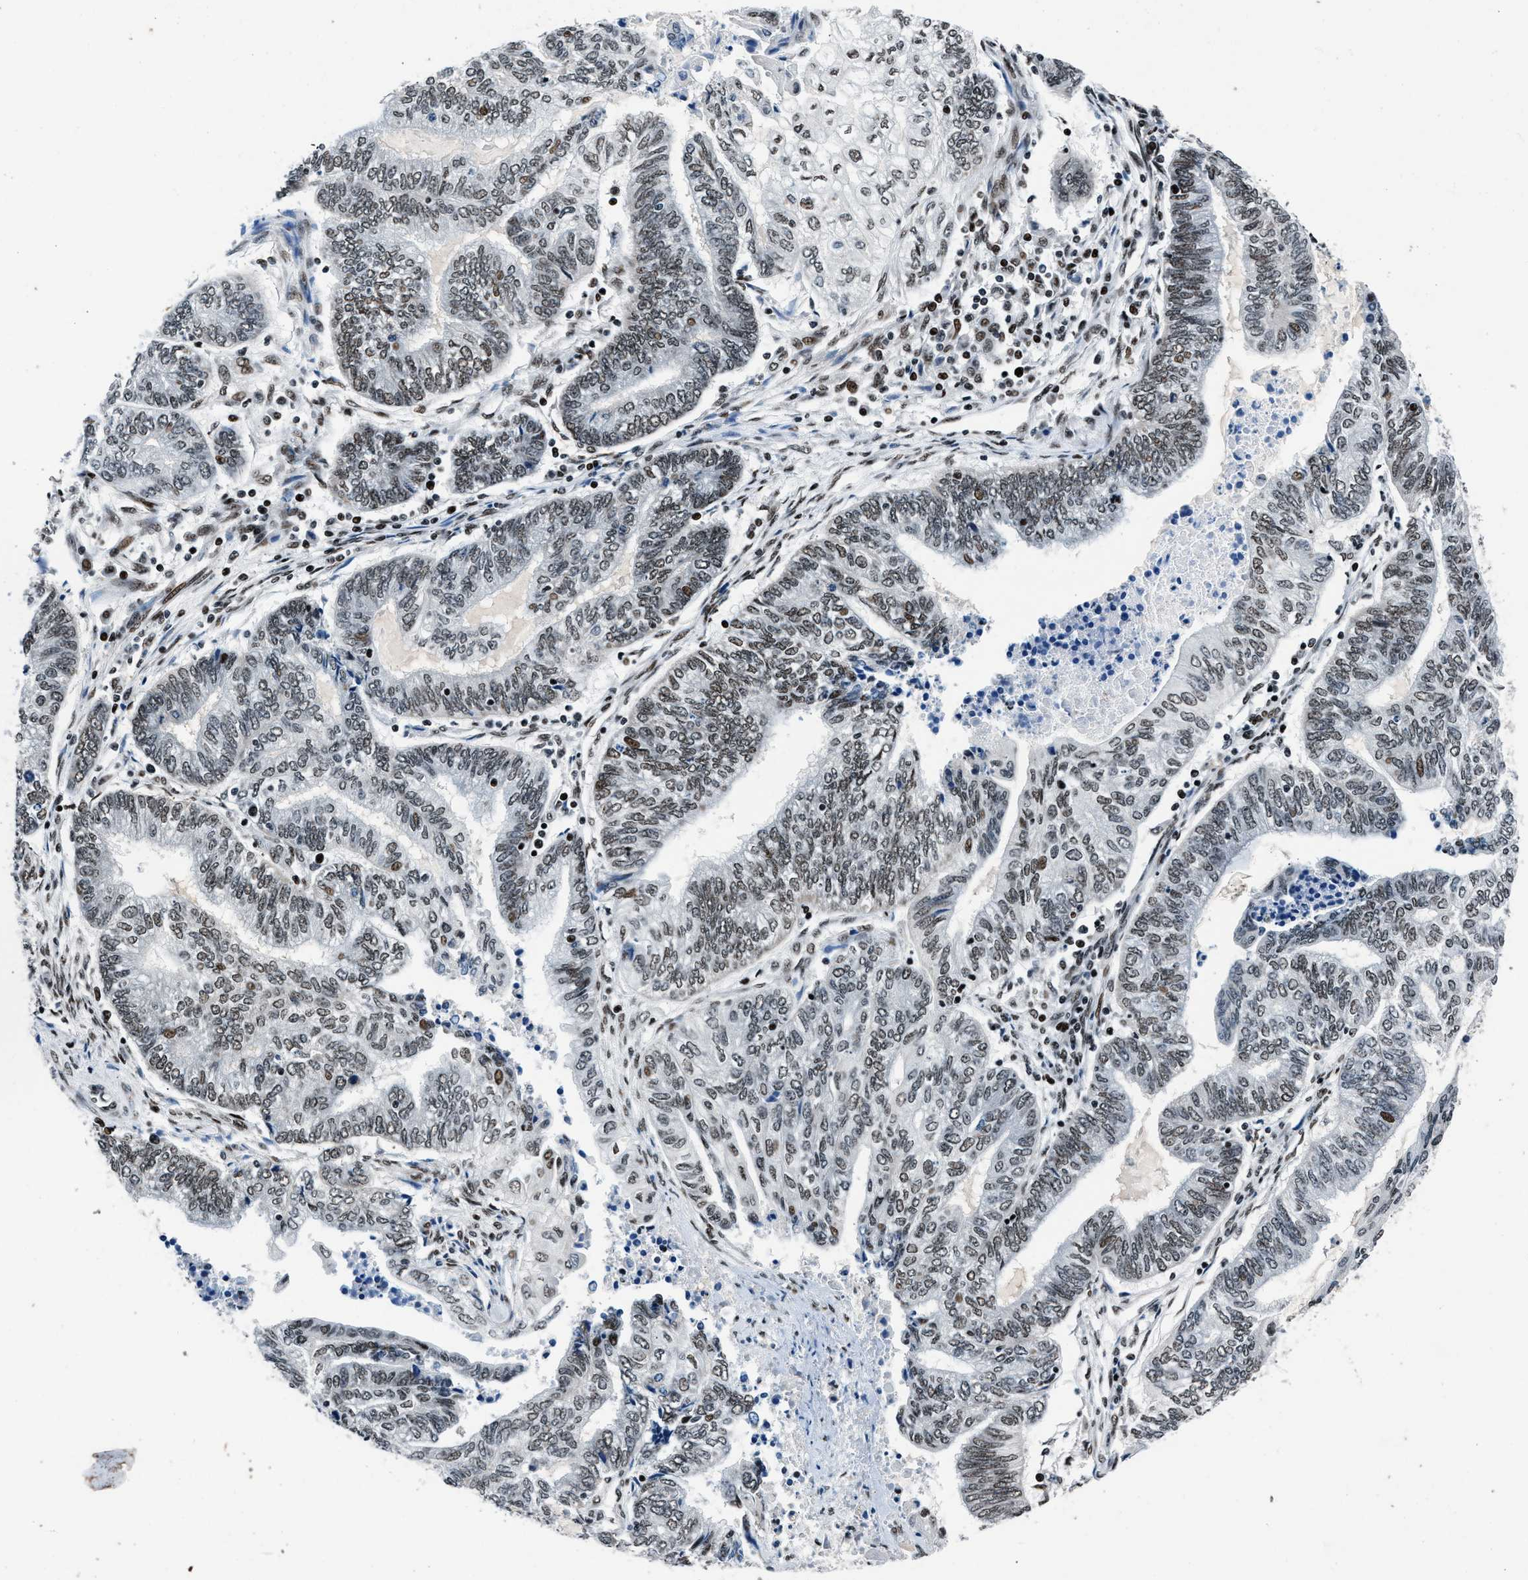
{"staining": {"intensity": "weak", "quantity": ">75%", "location": "nuclear"}, "tissue": "endometrial cancer", "cell_type": "Tumor cells", "image_type": "cancer", "snomed": [{"axis": "morphology", "description": "Adenocarcinoma, NOS"}, {"axis": "topography", "description": "Uterus"}, {"axis": "topography", "description": "Endometrium"}], "caption": "Human endometrial cancer (adenocarcinoma) stained with a protein marker shows weak staining in tumor cells.", "gene": "PRRC2B", "patient": {"sex": "female", "age": 70}}